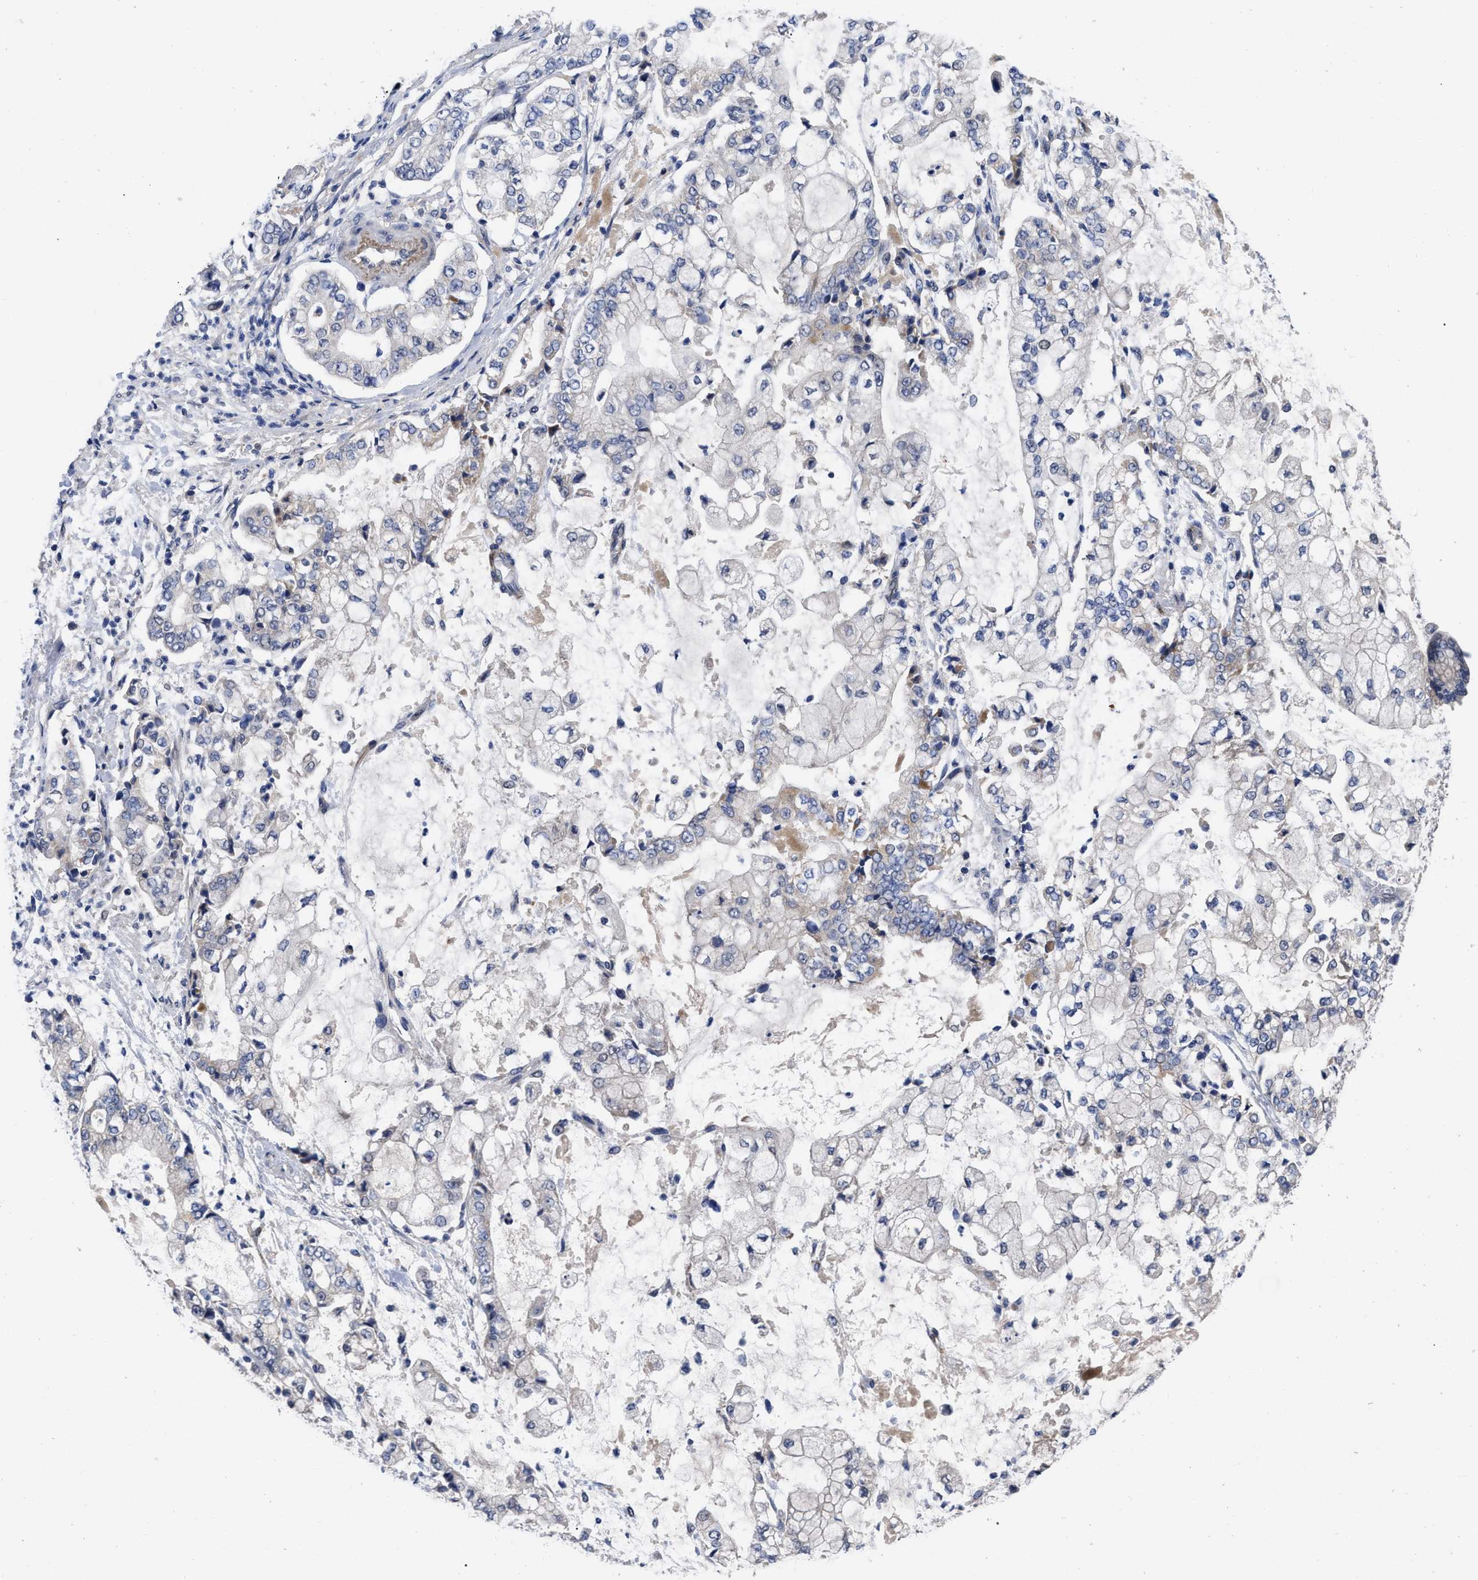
{"staining": {"intensity": "negative", "quantity": "none", "location": "none"}, "tissue": "stomach cancer", "cell_type": "Tumor cells", "image_type": "cancer", "snomed": [{"axis": "morphology", "description": "Adenocarcinoma, NOS"}, {"axis": "topography", "description": "Stomach"}], "caption": "Immunohistochemical staining of human stomach adenocarcinoma exhibits no significant positivity in tumor cells. The staining was performed using DAB (3,3'-diaminobenzidine) to visualize the protein expression in brown, while the nuclei were stained in blue with hematoxylin (Magnification: 20x).", "gene": "CCN5", "patient": {"sex": "male", "age": 76}}